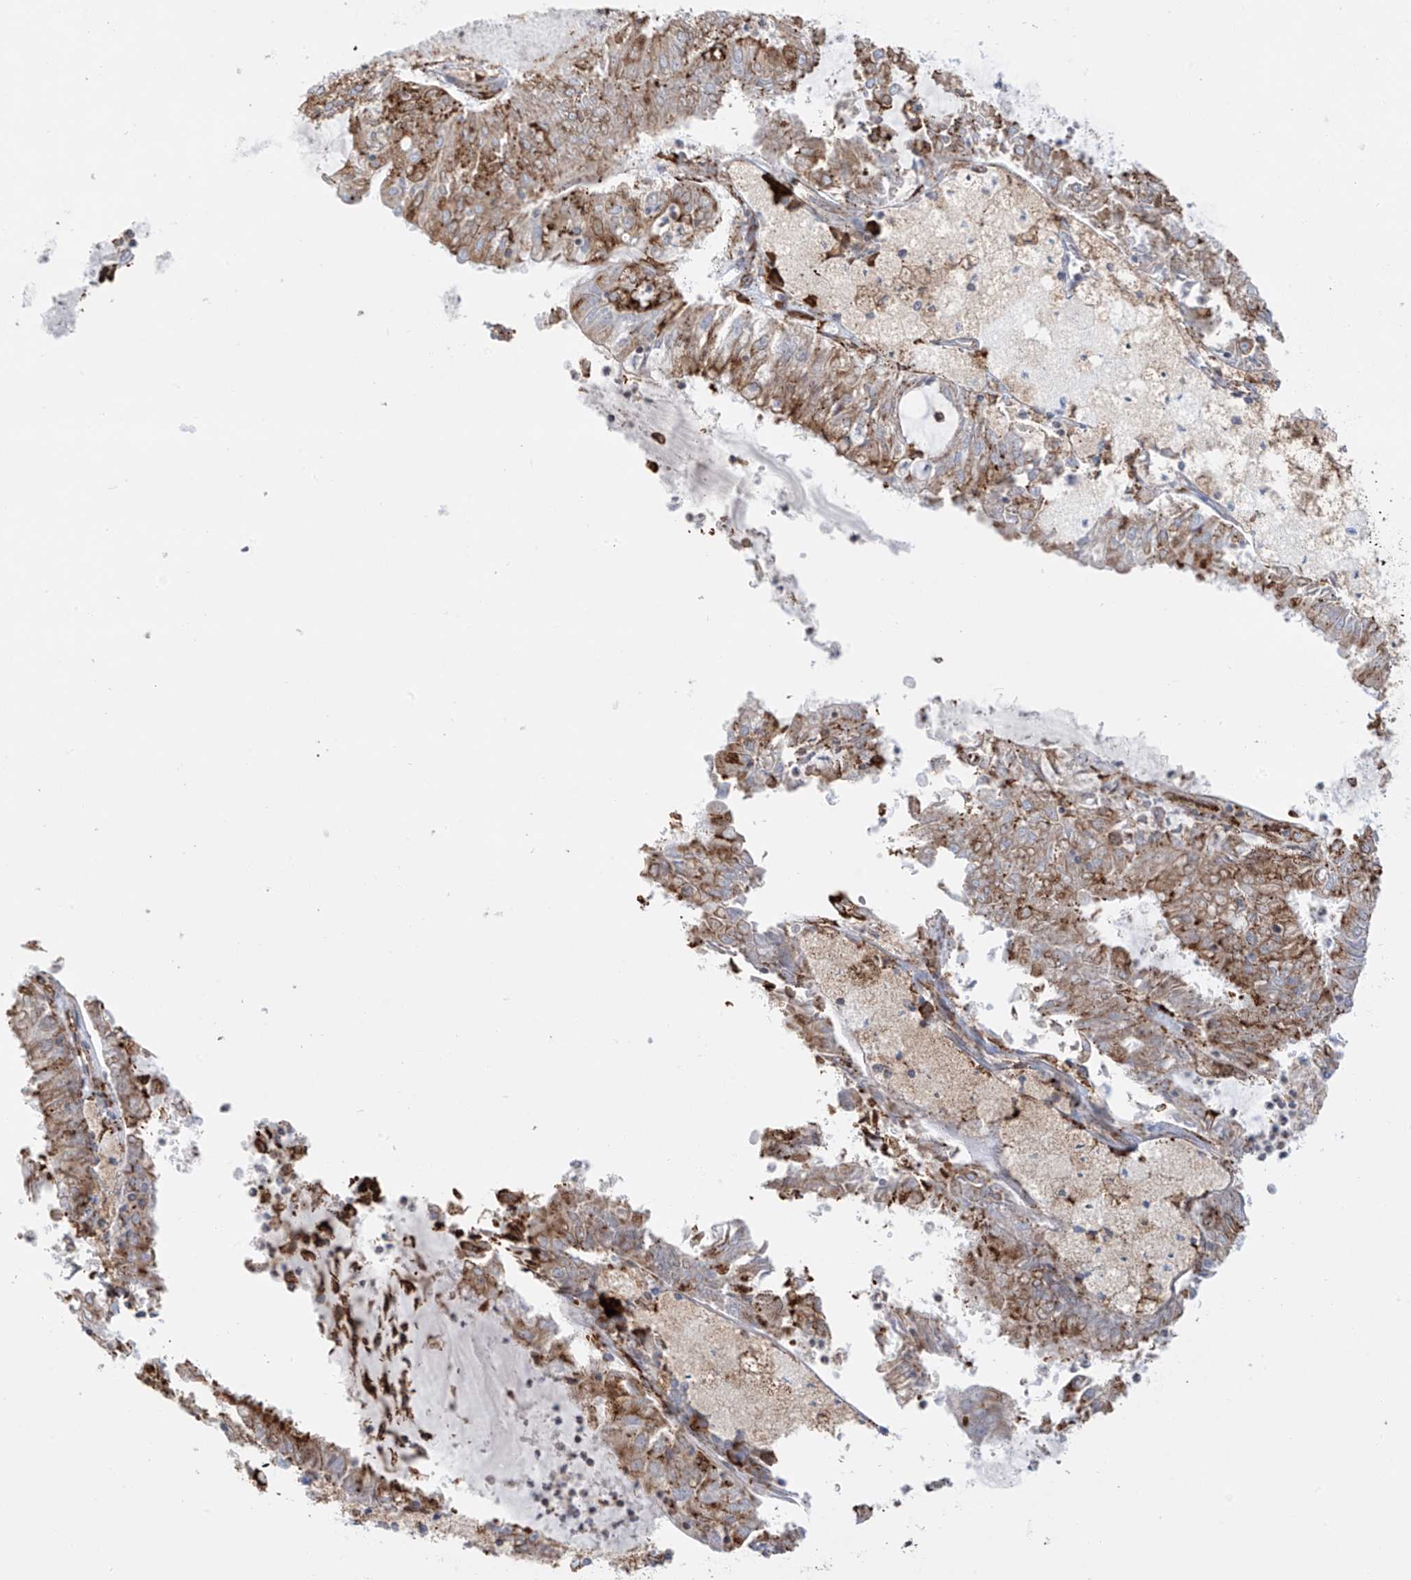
{"staining": {"intensity": "moderate", "quantity": ">75%", "location": "cytoplasmic/membranous"}, "tissue": "endometrial cancer", "cell_type": "Tumor cells", "image_type": "cancer", "snomed": [{"axis": "morphology", "description": "Adenocarcinoma, NOS"}, {"axis": "topography", "description": "Endometrium"}], "caption": "Protein staining of endometrial adenocarcinoma tissue demonstrates moderate cytoplasmic/membranous expression in about >75% of tumor cells.", "gene": "MX1", "patient": {"sex": "female", "age": 57}}